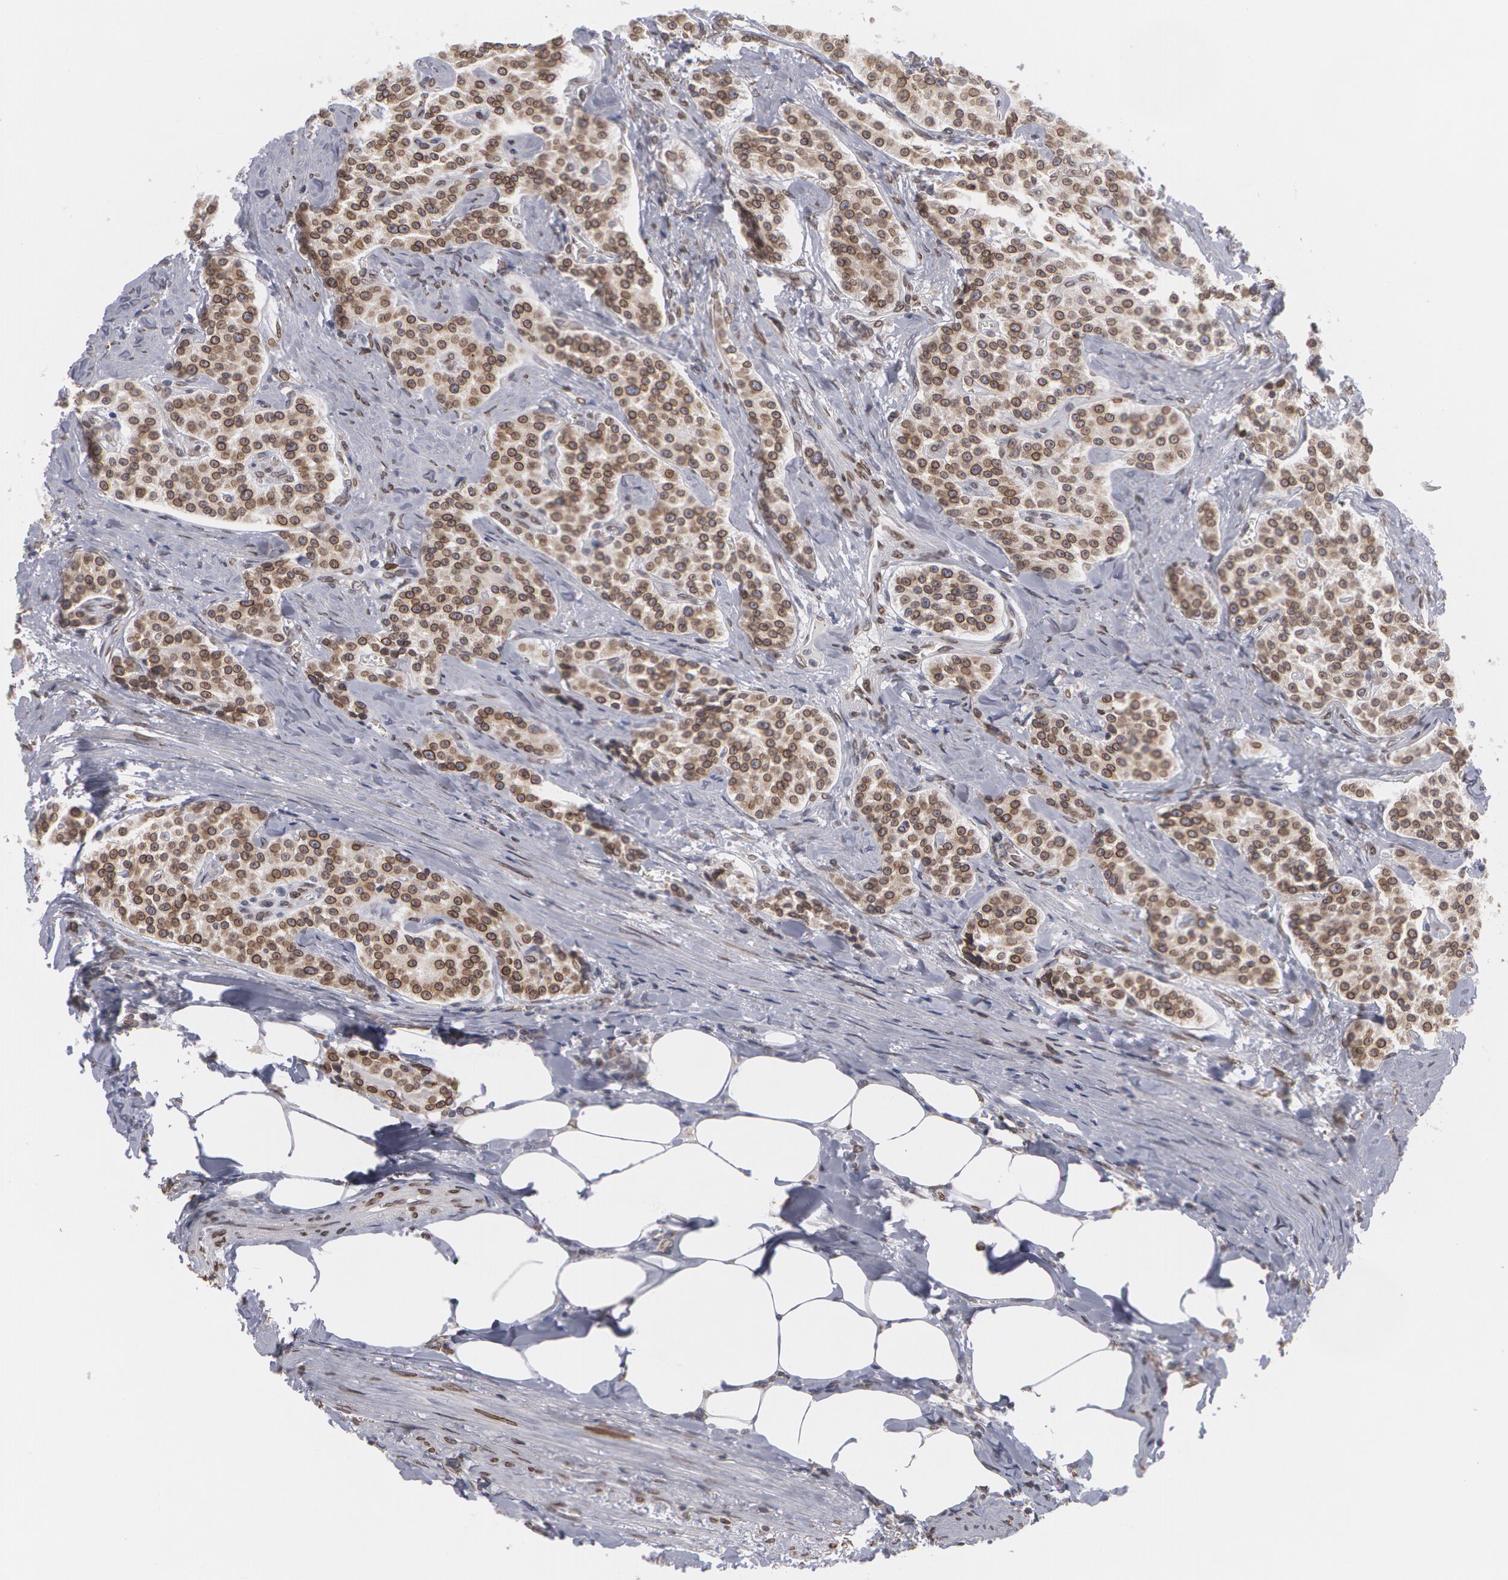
{"staining": {"intensity": "moderate", "quantity": ">75%", "location": "cytoplasmic/membranous,nuclear"}, "tissue": "carcinoid", "cell_type": "Tumor cells", "image_type": "cancer", "snomed": [{"axis": "morphology", "description": "Carcinoid, malignant, NOS"}, {"axis": "topography", "description": "Stomach"}], "caption": "Carcinoid (malignant) stained for a protein (brown) displays moderate cytoplasmic/membranous and nuclear positive positivity in about >75% of tumor cells.", "gene": "EMD", "patient": {"sex": "female", "age": 76}}